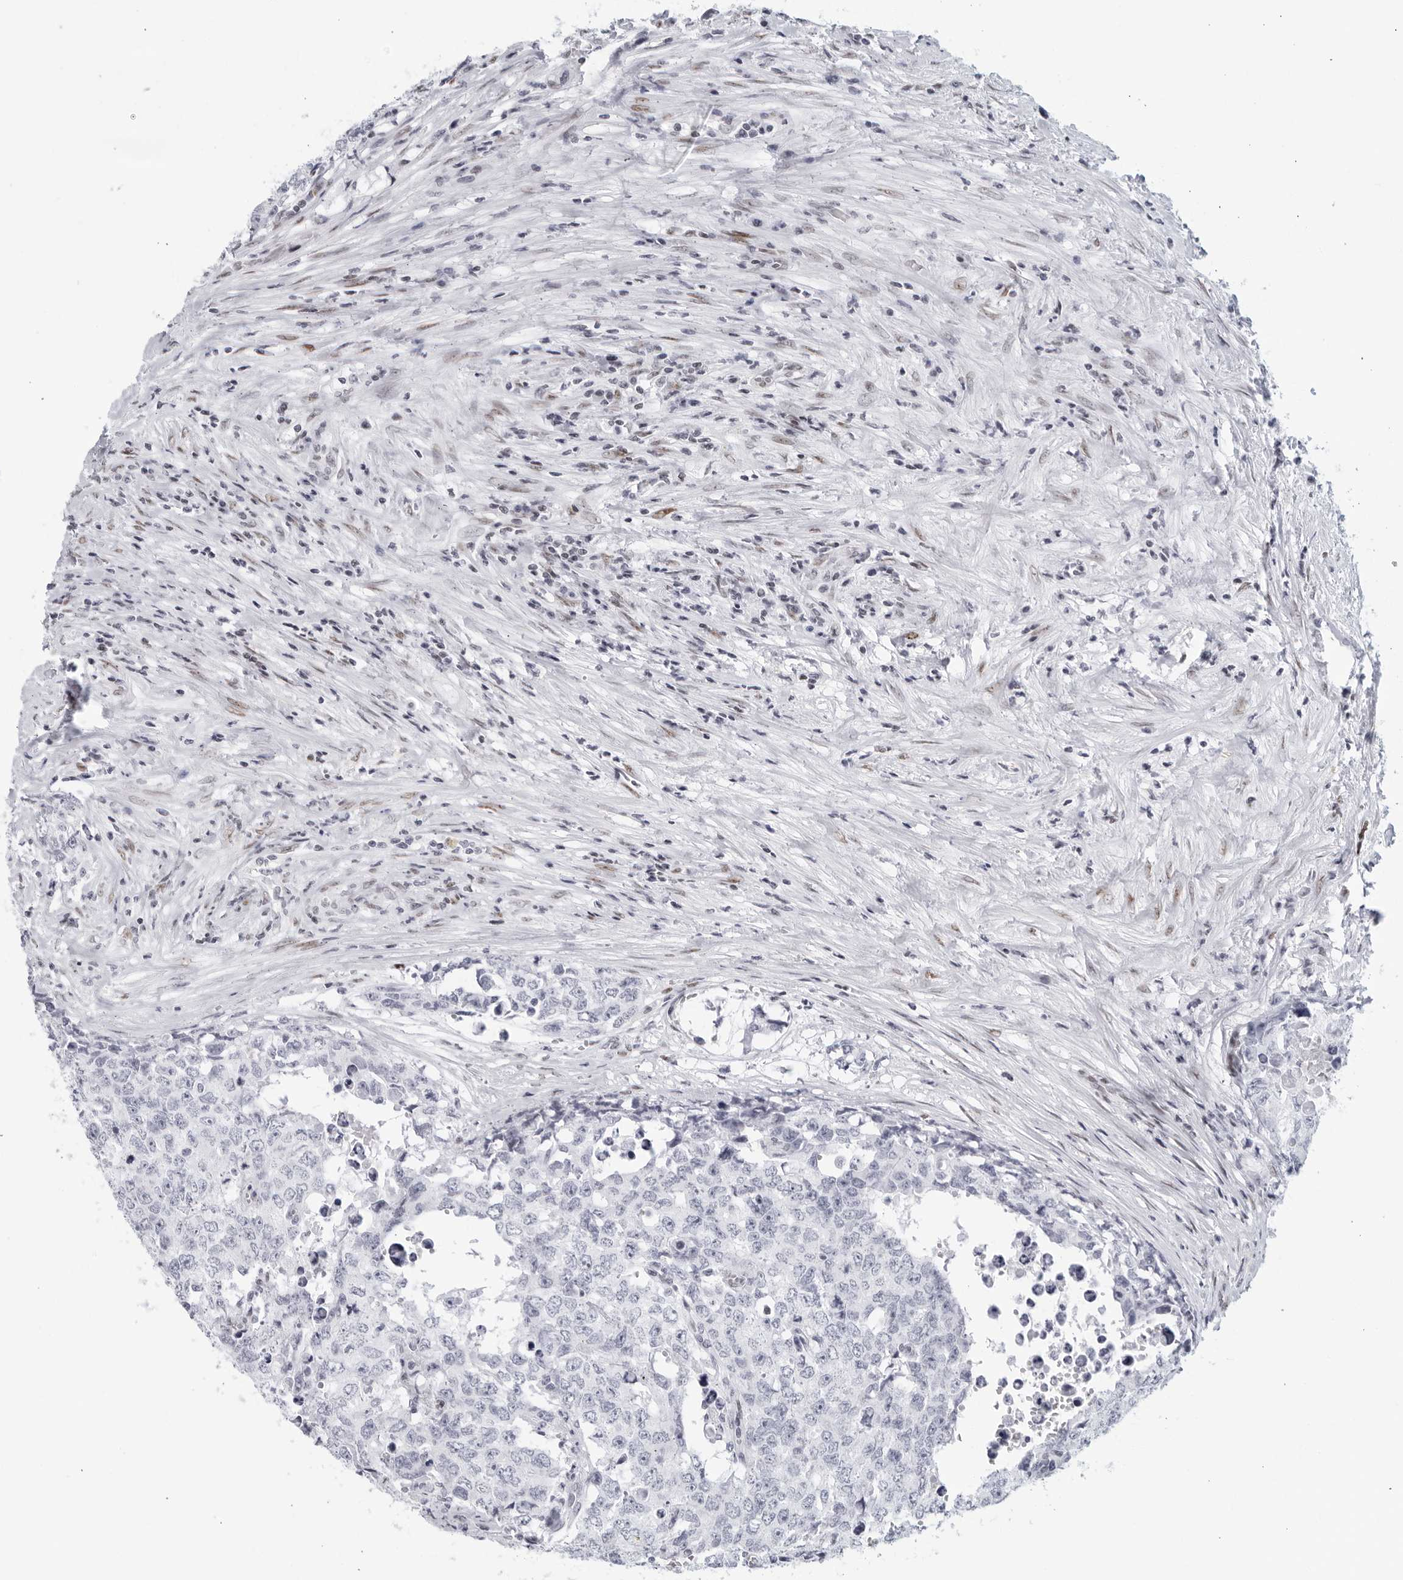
{"staining": {"intensity": "negative", "quantity": "none", "location": "none"}, "tissue": "testis cancer", "cell_type": "Tumor cells", "image_type": "cancer", "snomed": [{"axis": "morphology", "description": "Carcinoma, Embryonal, NOS"}, {"axis": "topography", "description": "Testis"}], "caption": "Tumor cells are negative for protein expression in human testis cancer (embryonal carcinoma).", "gene": "HP1BP3", "patient": {"sex": "male", "age": 28}}